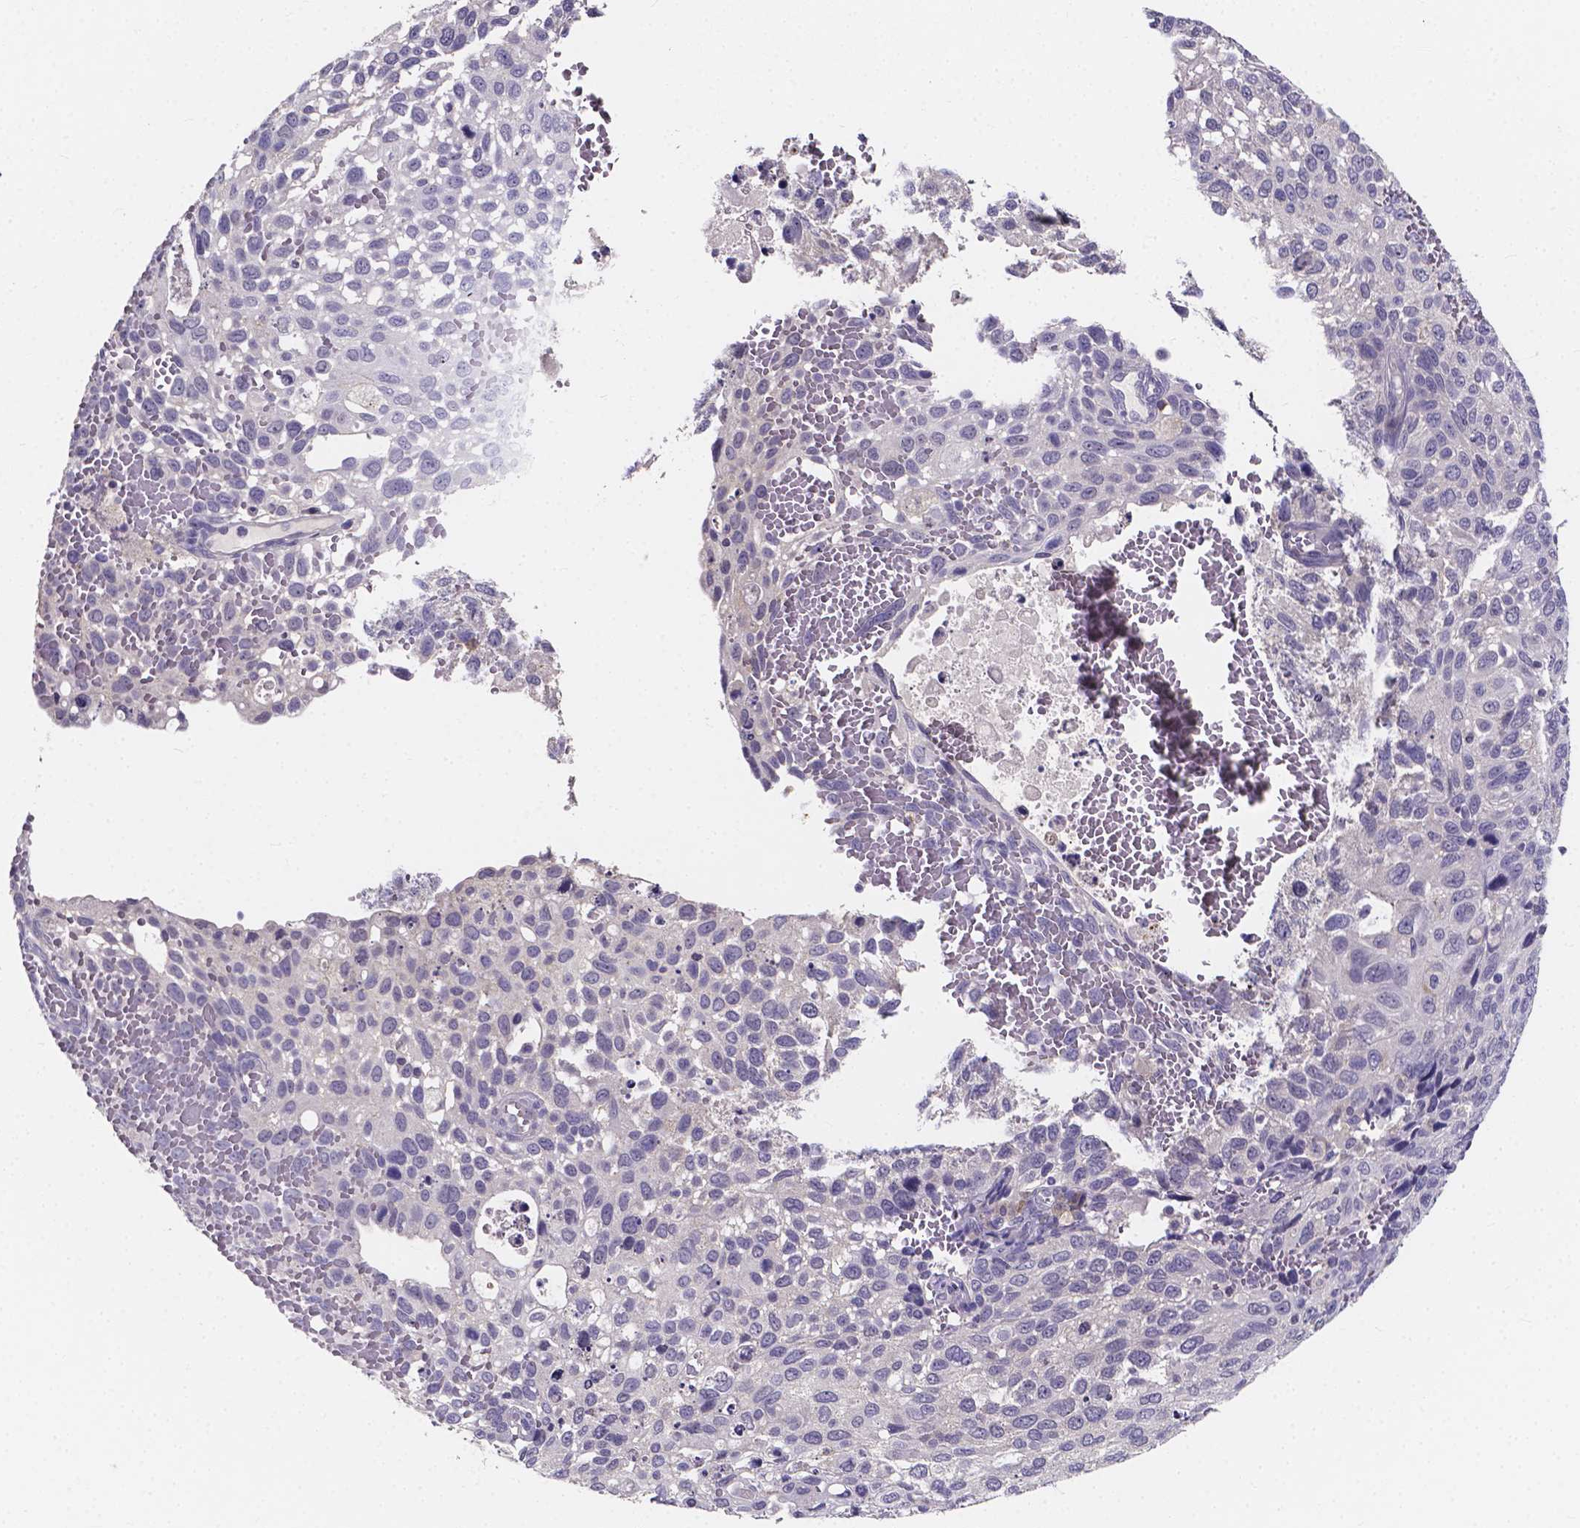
{"staining": {"intensity": "negative", "quantity": "none", "location": "none"}, "tissue": "cervical cancer", "cell_type": "Tumor cells", "image_type": "cancer", "snomed": [{"axis": "morphology", "description": "Squamous cell carcinoma, NOS"}, {"axis": "topography", "description": "Cervix"}], "caption": "This image is of squamous cell carcinoma (cervical) stained with immunohistochemistry (IHC) to label a protein in brown with the nuclei are counter-stained blue. There is no positivity in tumor cells. (Stains: DAB (3,3'-diaminobenzidine) IHC with hematoxylin counter stain, Microscopy: brightfield microscopy at high magnification).", "gene": "SPOCD1", "patient": {"sex": "female", "age": 70}}